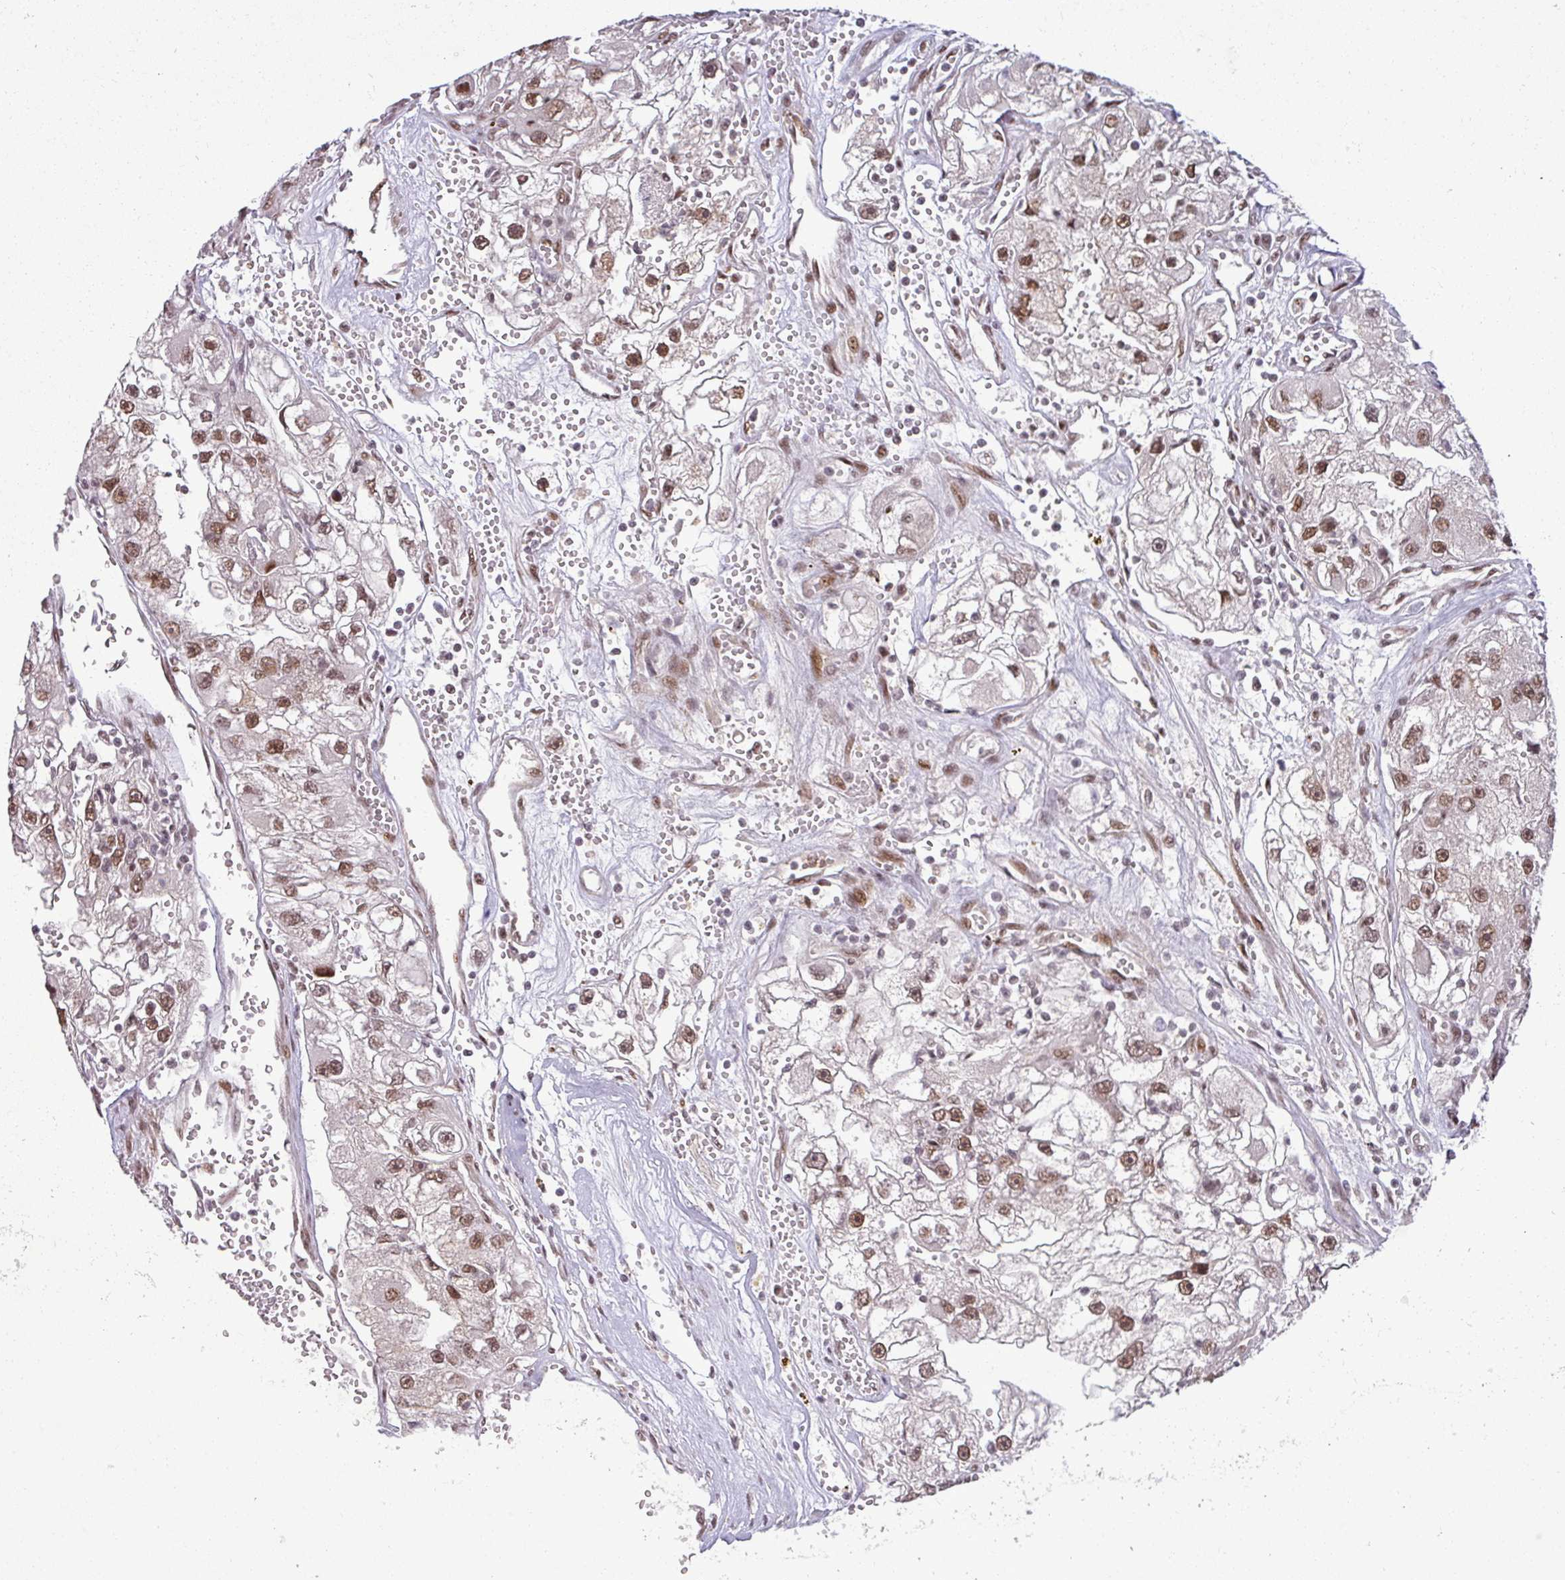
{"staining": {"intensity": "moderate", "quantity": ">75%", "location": "nuclear"}, "tissue": "renal cancer", "cell_type": "Tumor cells", "image_type": "cancer", "snomed": [{"axis": "morphology", "description": "Adenocarcinoma, NOS"}, {"axis": "topography", "description": "Kidney"}], "caption": "Brown immunohistochemical staining in renal cancer (adenocarcinoma) reveals moderate nuclear positivity in approximately >75% of tumor cells. (Stains: DAB in brown, nuclei in blue, Microscopy: brightfield microscopy at high magnification).", "gene": "PTPN20", "patient": {"sex": "male", "age": 63}}